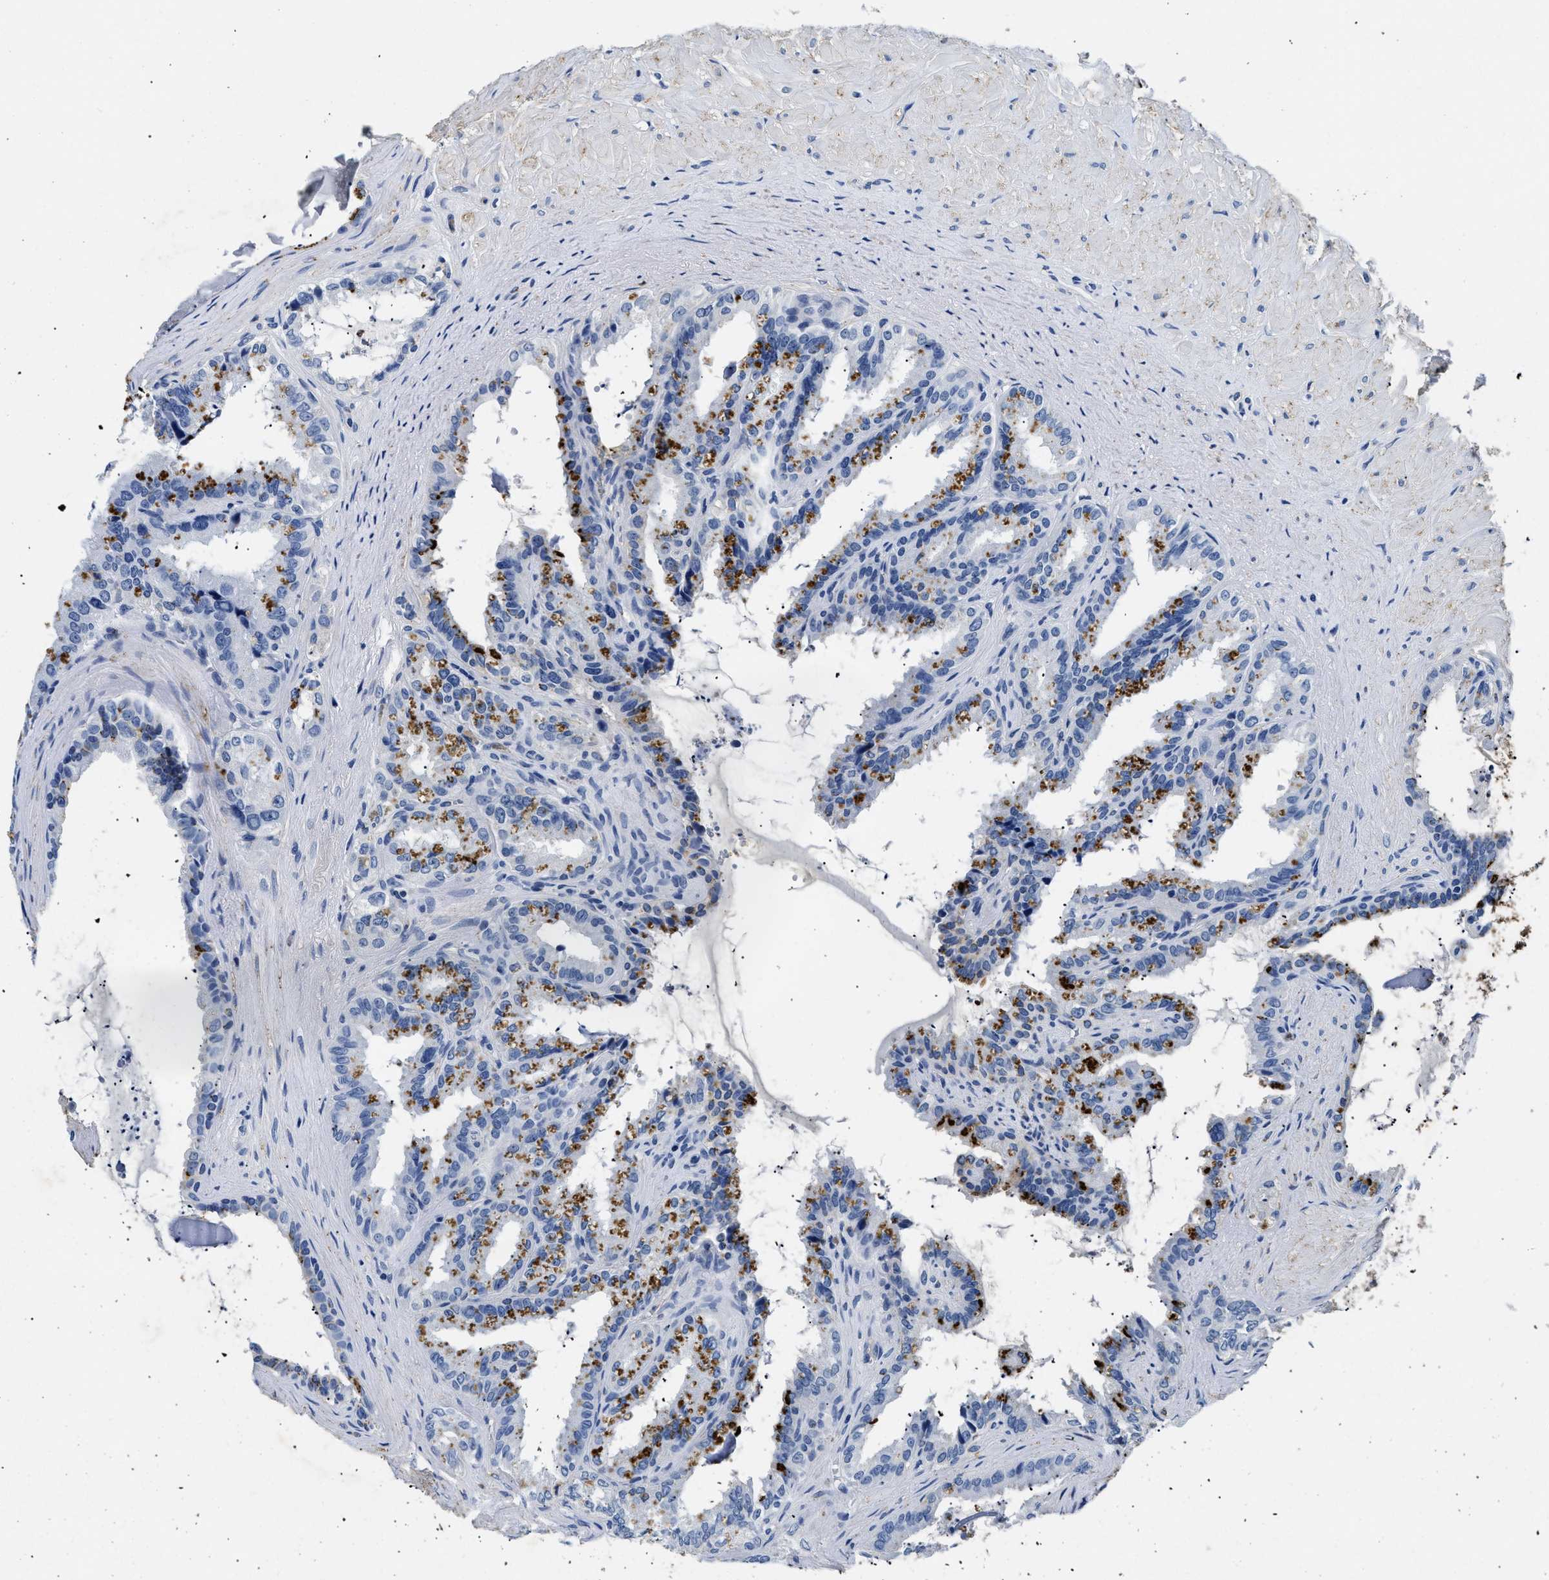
{"staining": {"intensity": "moderate", "quantity": ">75%", "location": "cytoplasmic/membranous"}, "tissue": "seminal vesicle", "cell_type": "Glandular cells", "image_type": "normal", "snomed": [{"axis": "morphology", "description": "Normal tissue, NOS"}, {"axis": "topography", "description": "Seminal veicle"}], "caption": "Immunohistochemical staining of unremarkable seminal vesicle demonstrates medium levels of moderate cytoplasmic/membranous staining in approximately >75% of glandular cells.", "gene": "LAMA3", "patient": {"sex": "male", "age": 64}}